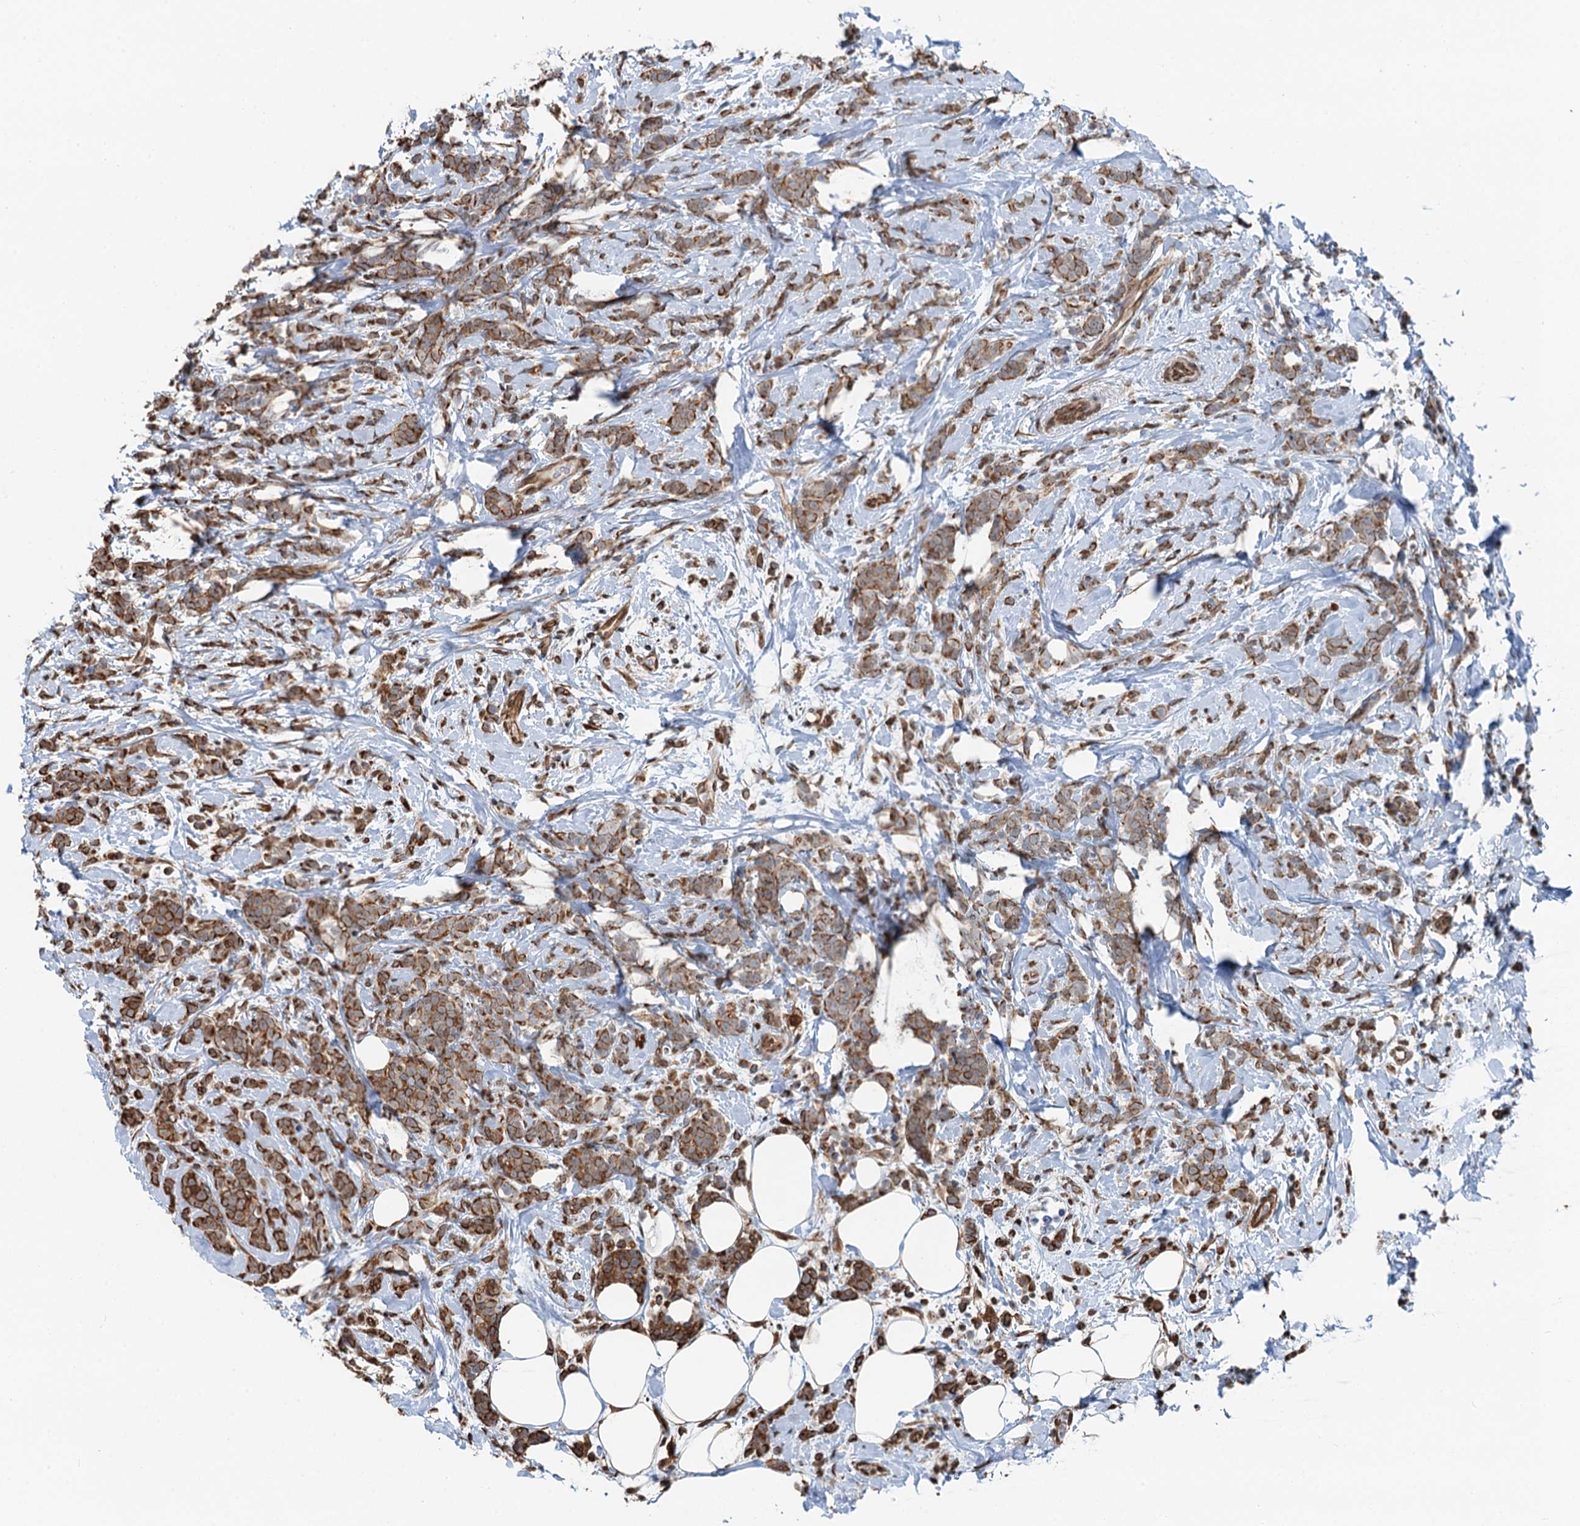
{"staining": {"intensity": "strong", "quantity": ">75%", "location": "cytoplasmic/membranous,nuclear"}, "tissue": "breast cancer", "cell_type": "Tumor cells", "image_type": "cancer", "snomed": [{"axis": "morphology", "description": "Lobular carcinoma"}, {"axis": "topography", "description": "Breast"}], "caption": "Breast cancer (lobular carcinoma) stained with DAB IHC reveals high levels of strong cytoplasmic/membranous and nuclear staining in about >75% of tumor cells. (DAB (3,3'-diaminobenzidine) IHC, brown staining for protein, blue staining for nuclei).", "gene": "CFDP1", "patient": {"sex": "female", "age": 58}}